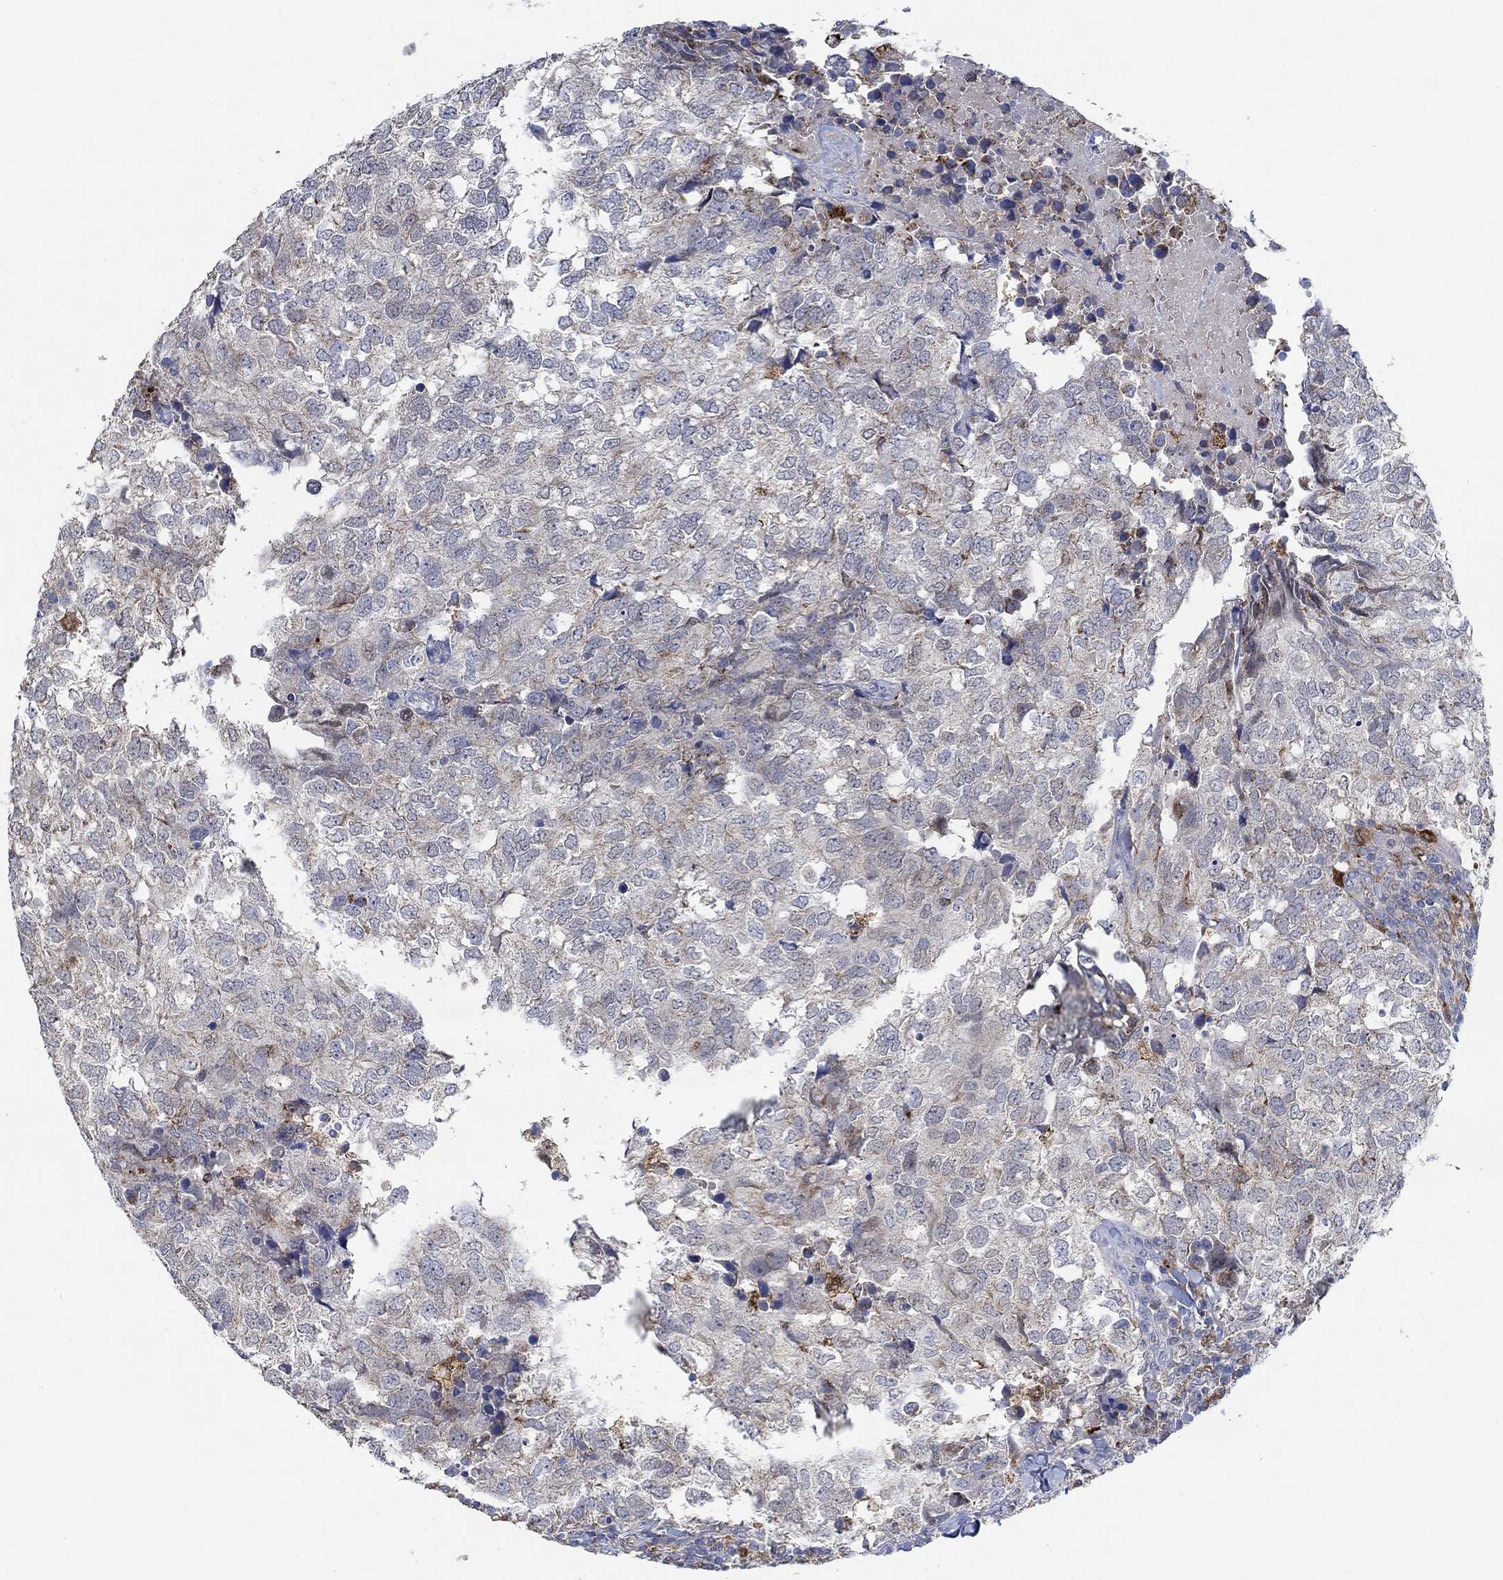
{"staining": {"intensity": "negative", "quantity": "none", "location": "none"}, "tissue": "breast cancer", "cell_type": "Tumor cells", "image_type": "cancer", "snomed": [{"axis": "morphology", "description": "Duct carcinoma"}, {"axis": "topography", "description": "Breast"}], "caption": "DAB immunohistochemical staining of breast cancer (invasive ductal carcinoma) demonstrates no significant positivity in tumor cells. (DAB (3,3'-diaminobenzidine) IHC visualized using brightfield microscopy, high magnification).", "gene": "MPP1", "patient": {"sex": "female", "age": 30}}